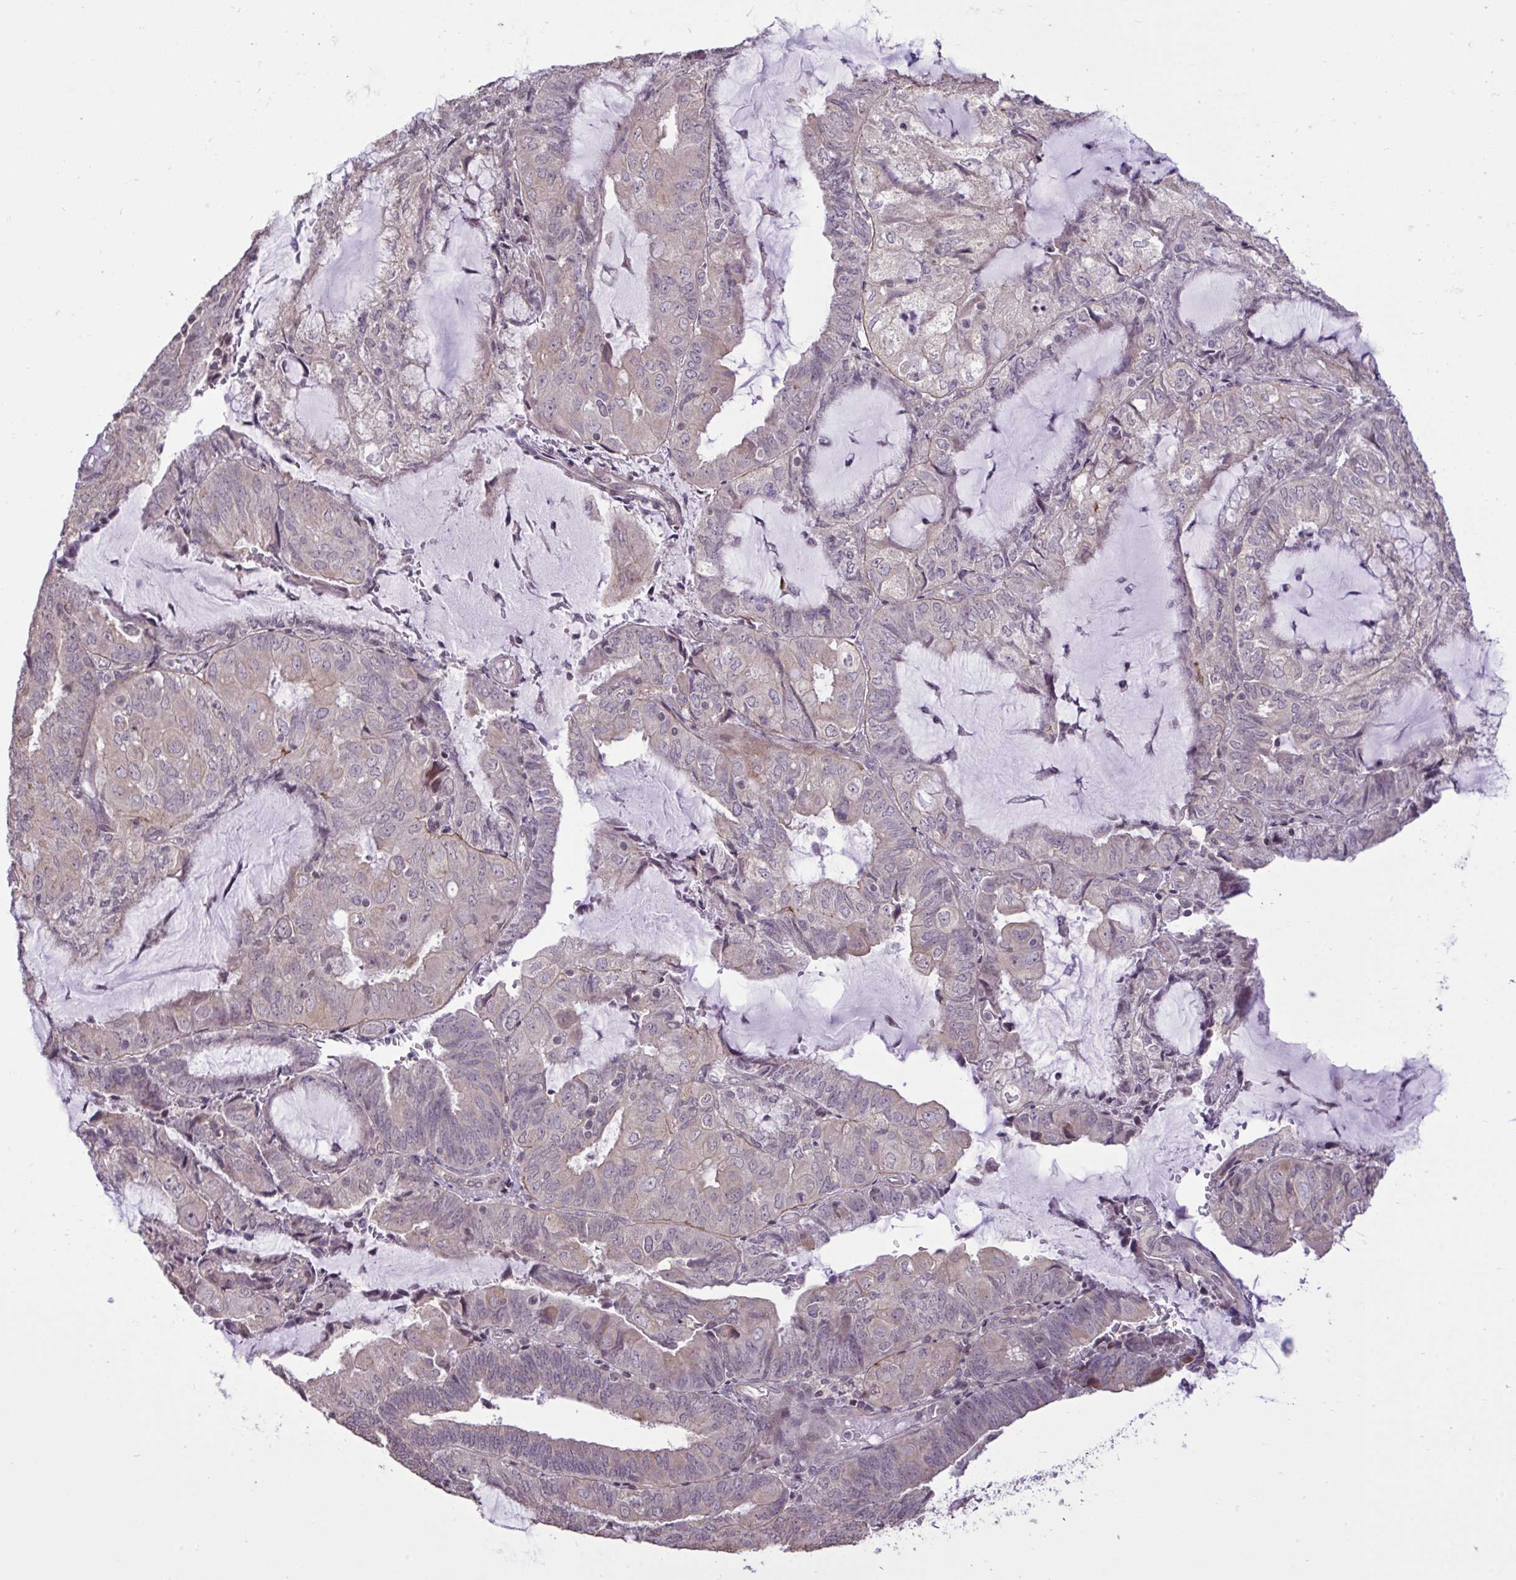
{"staining": {"intensity": "negative", "quantity": "none", "location": "none"}, "tissue": "endometrial cancer", "cell_type": "Tumor cells", "image_type": "cancer", "snomed": [{"axis": "morphology", "description": "Adenocarcinoma, NOS"}, {"axis": "topography", "description": "Endometrium"}], "caption": "IHC histopathology image of adenocarcinoma (endometrial) stained for a protein (brown), which reveals no positivity in tumor cells.", "gene": "CYP20A1", "patient": {"sex": "female", "age": 81}}